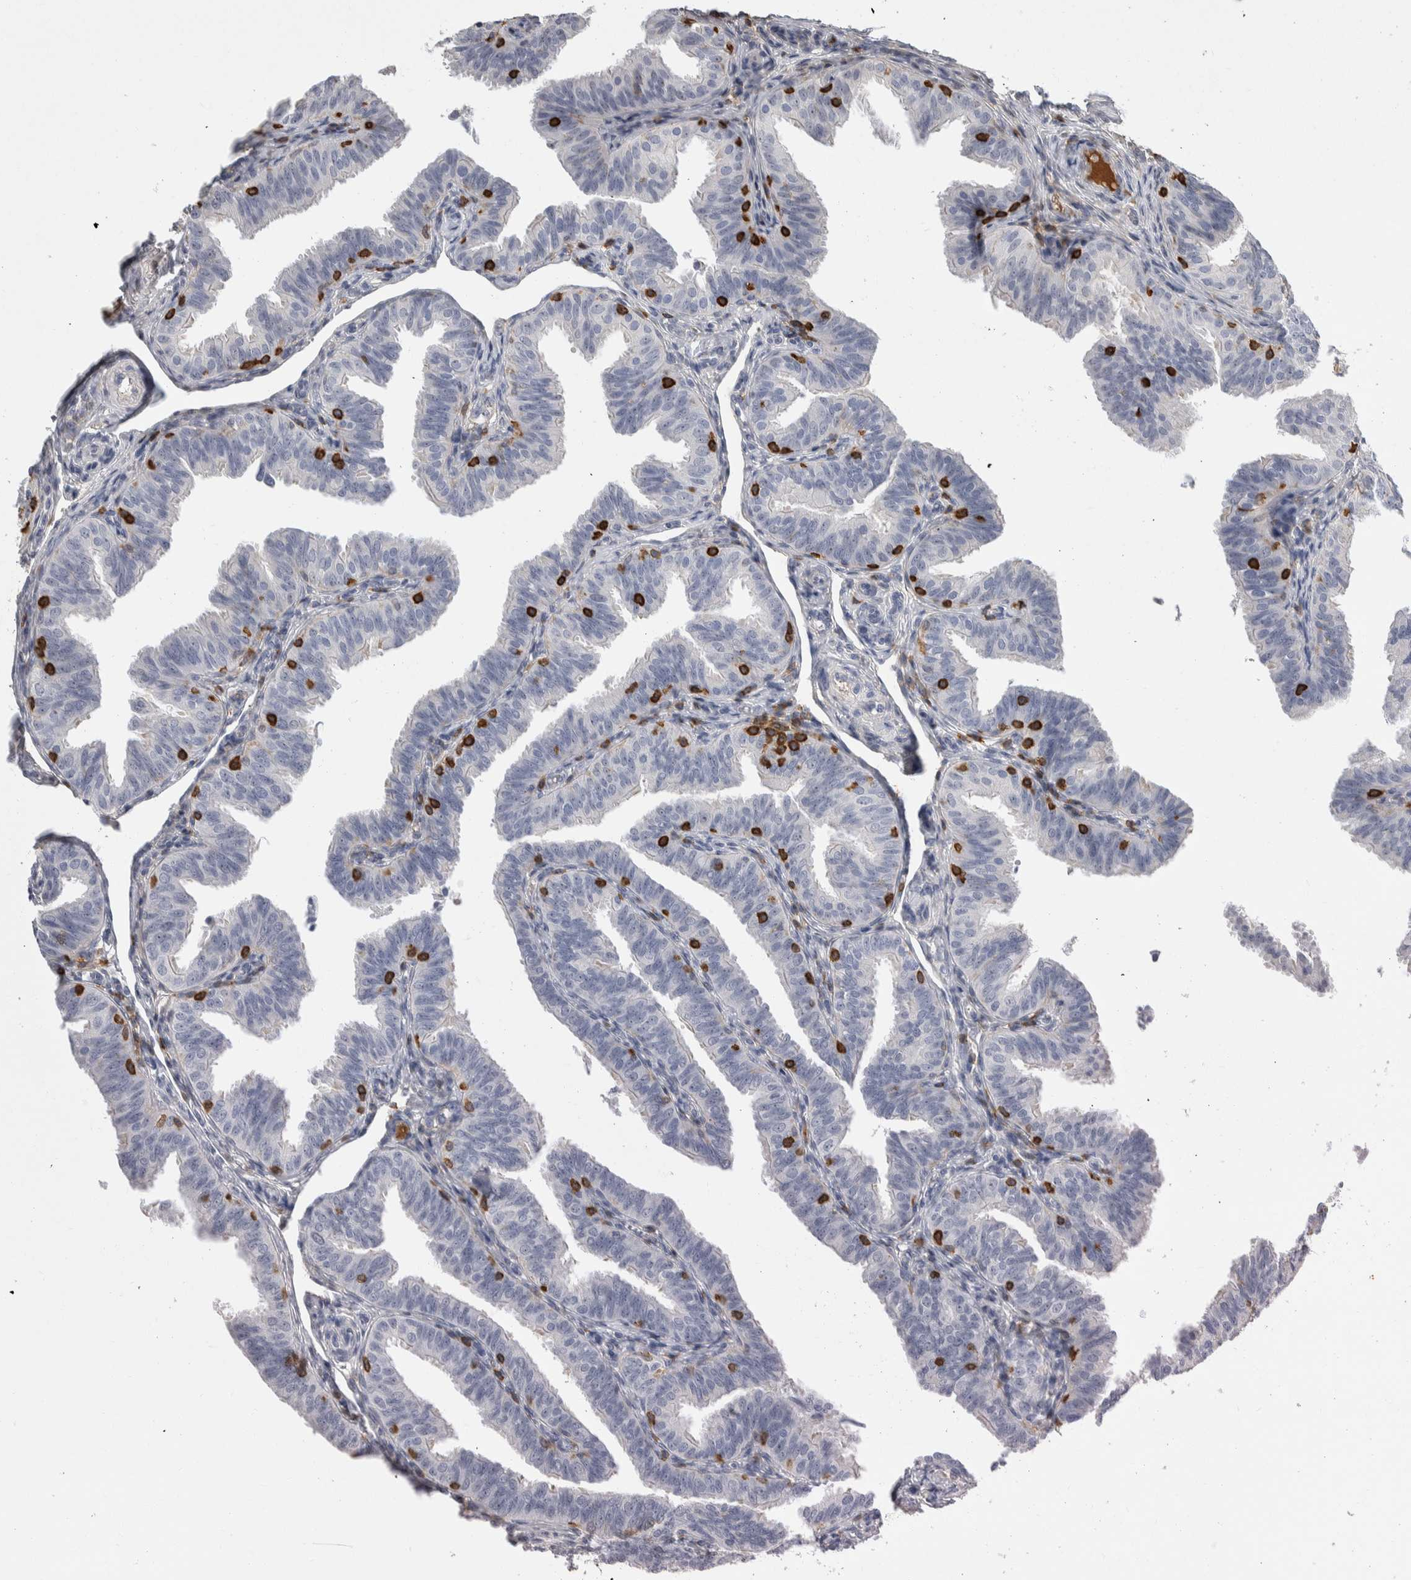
{"staining": {"intensity": "negative", "quantity": "none", "location": "none"}, "tissue": "fallopian tube", "cell_type": "Glandular cells", "image_type": "normal", "snomed": [{"axis": "morphology", "description": "Normal tissue, NOS"}, {"axis": "topography", "description": "Fallopian tube"}], "caption": "The photomicrograph shows no significant staining in glandular cells of fallopian tube. (DAB immunohistochemistry (IHC) with hematoxylin counter stain).", "gene": "CEP295NL", "patient": {"sex": "female", "age": 35}}